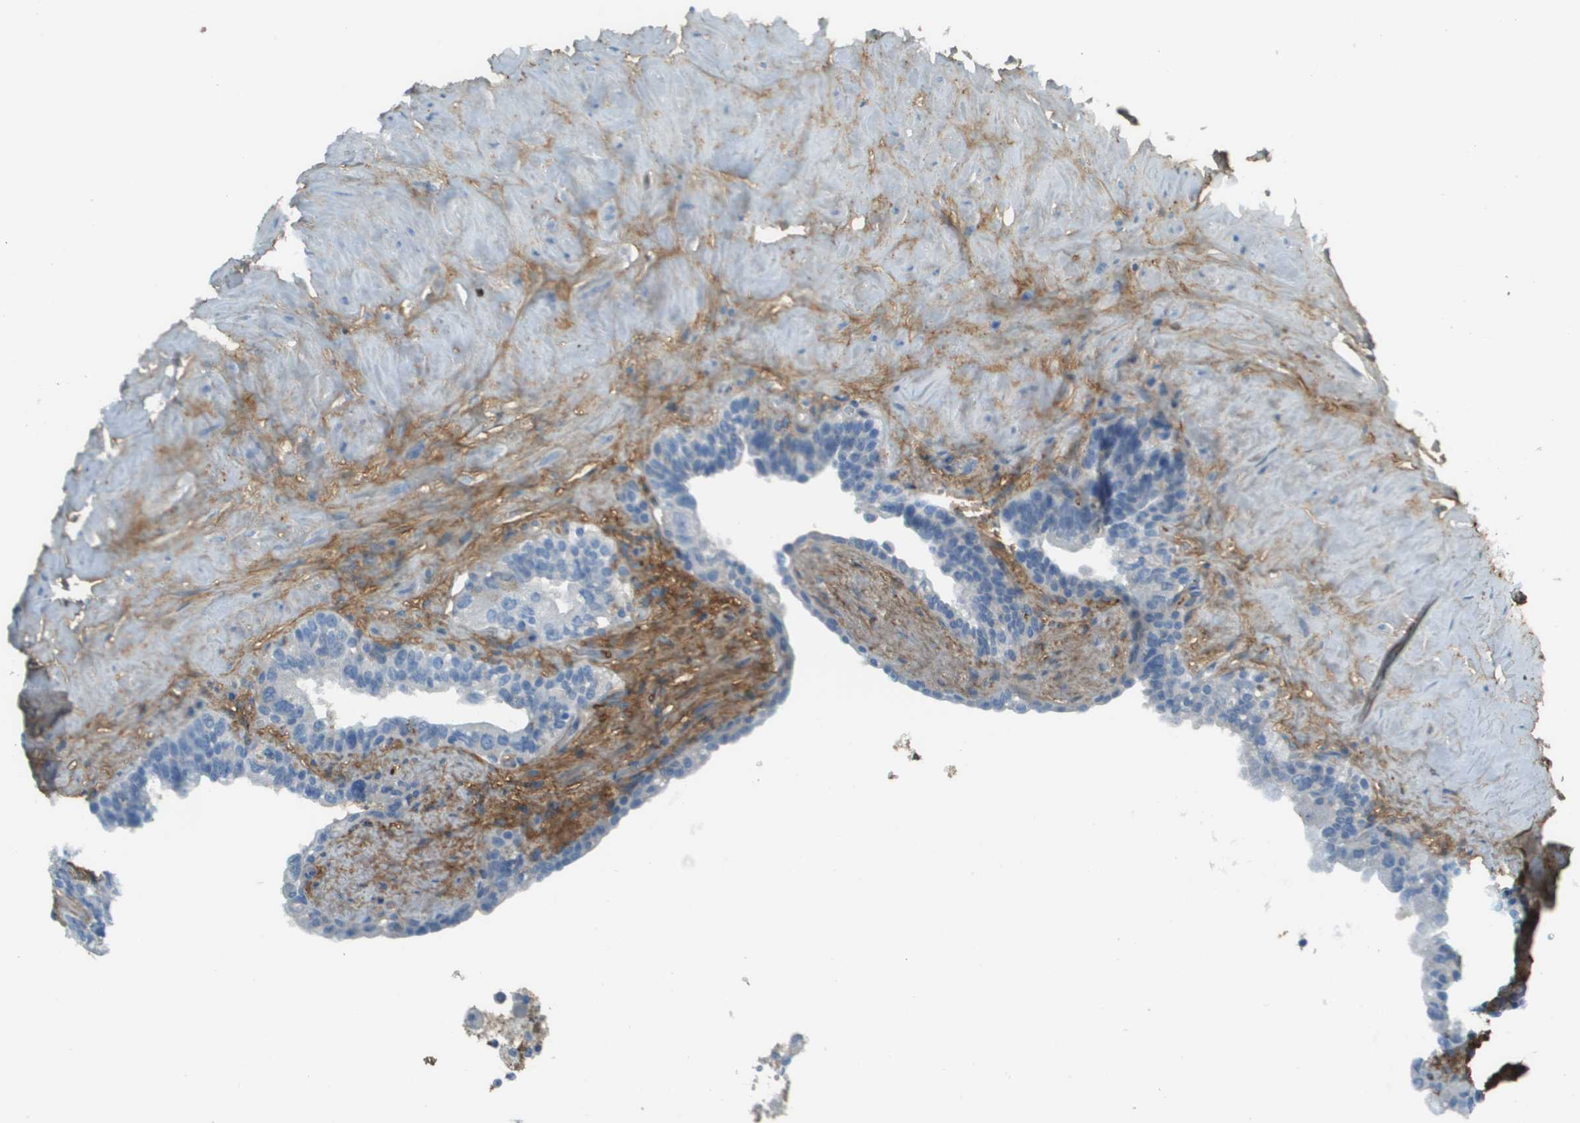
{"staining": {"intensity": "negative", "quantity": "none", "location": "none"}, "tissue": "seminal vesicle", "cell_type": "Glandular cells", "image_type": "normal", "snomed": [{"axis": "morphology", "description": "Normal tissue, NOS"}, {"axis": "topography", "description": "Seminal veicle"}], "caption": "Glandular cells show no significant expression in normal seminal vesicle.", "gene": "DCN", "patient": {"sex": "male", "age": 63}}